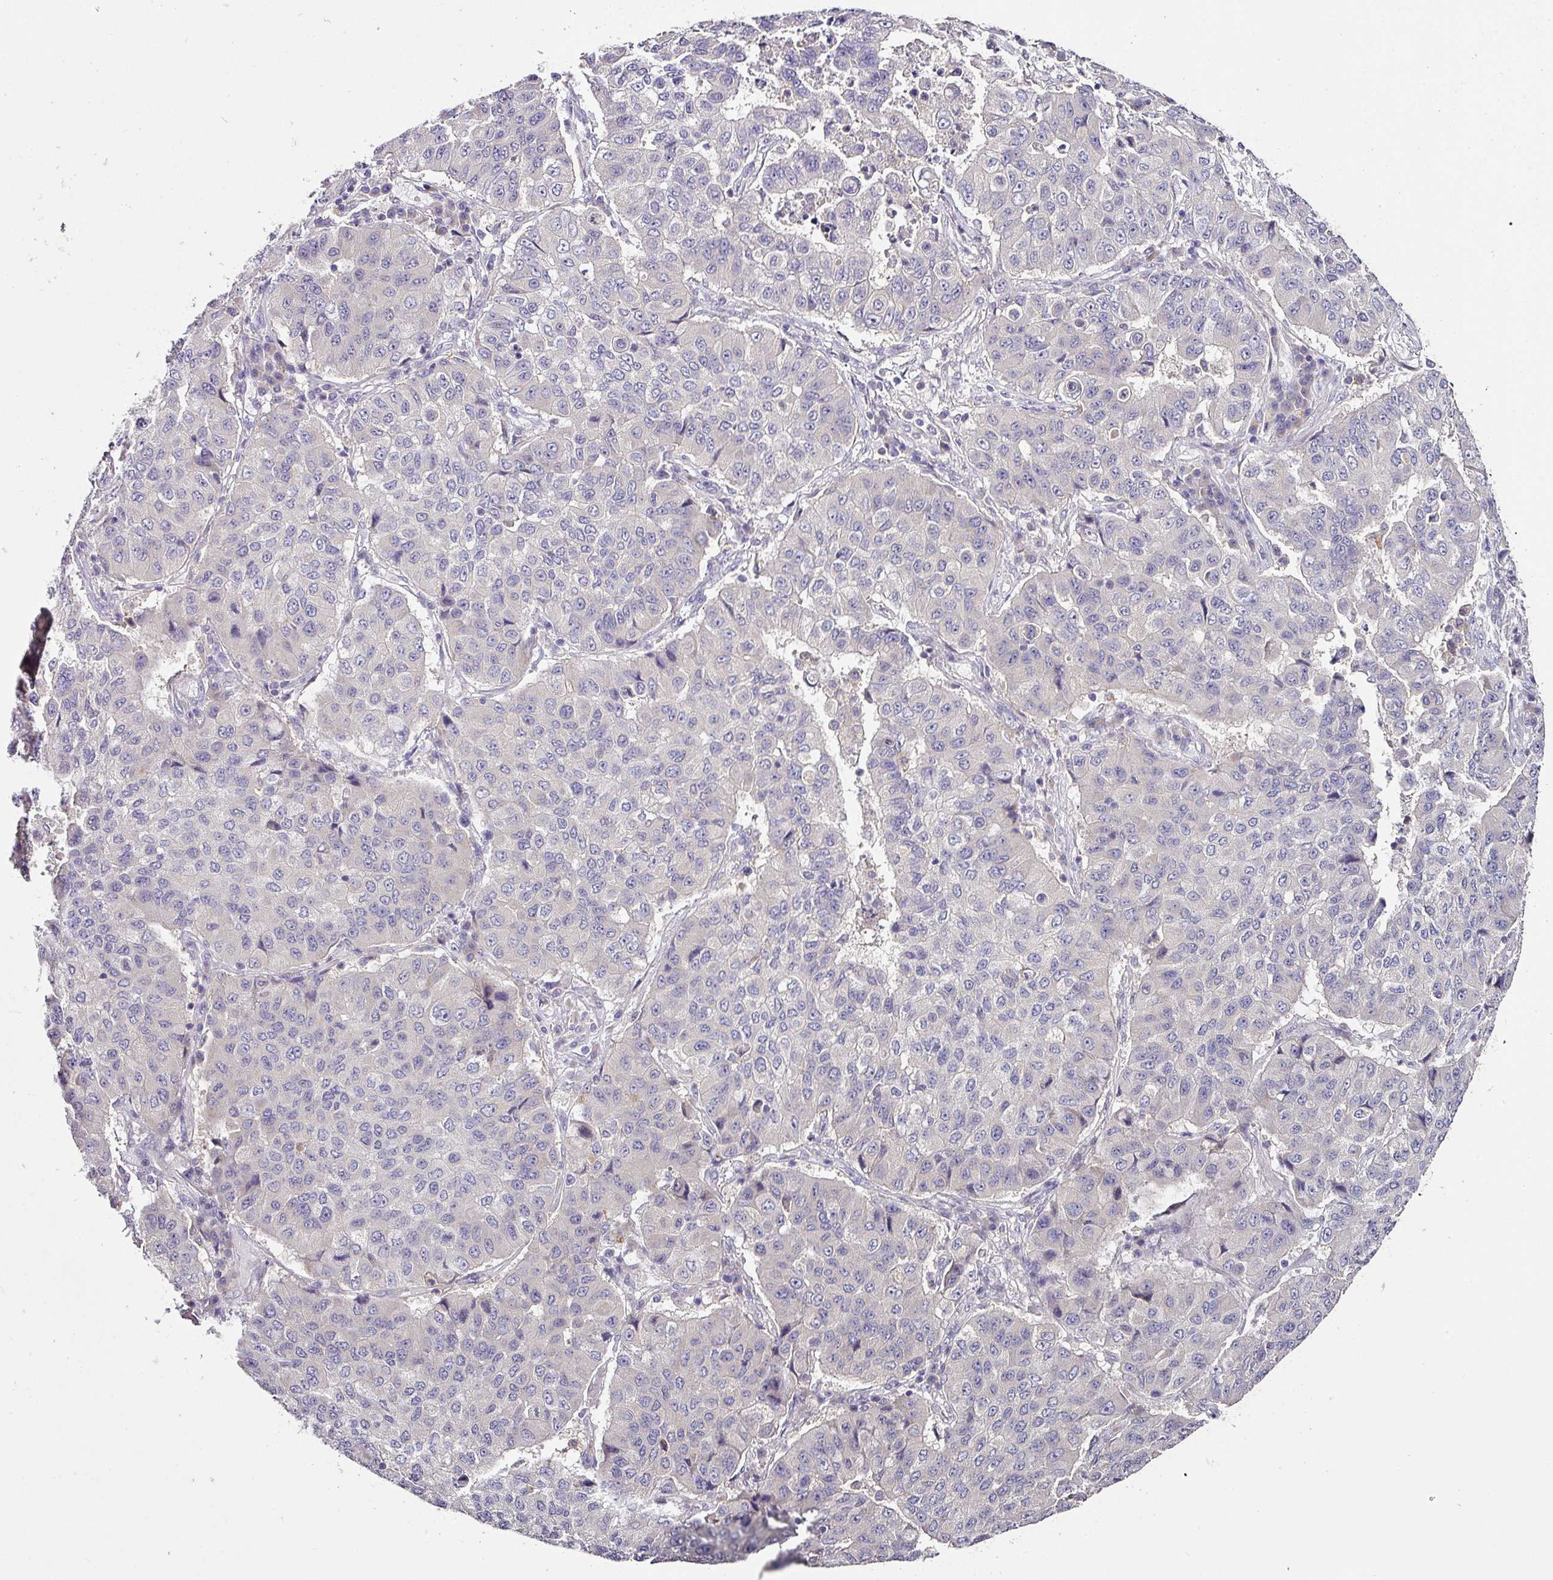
{"staining": {"intensity": "negative", "quantity": "none", "location": "none"}, "tissue": "lung cancer", "cell_type": "Tumor cells", "image_type": "cancer", "snomed": [{"axis": "morphology", "description": "Squamous cell carcinoma, NOS"}, {"axis": "topography", "description": "Lung"}], "caption": "Immunohistochemistry (IHC) of lung cancer (squamous cell carcinoma) reveals no staining in tumor cells.", "gene": "SKIC2", "patient": {"sex": "male", "age": 74}}